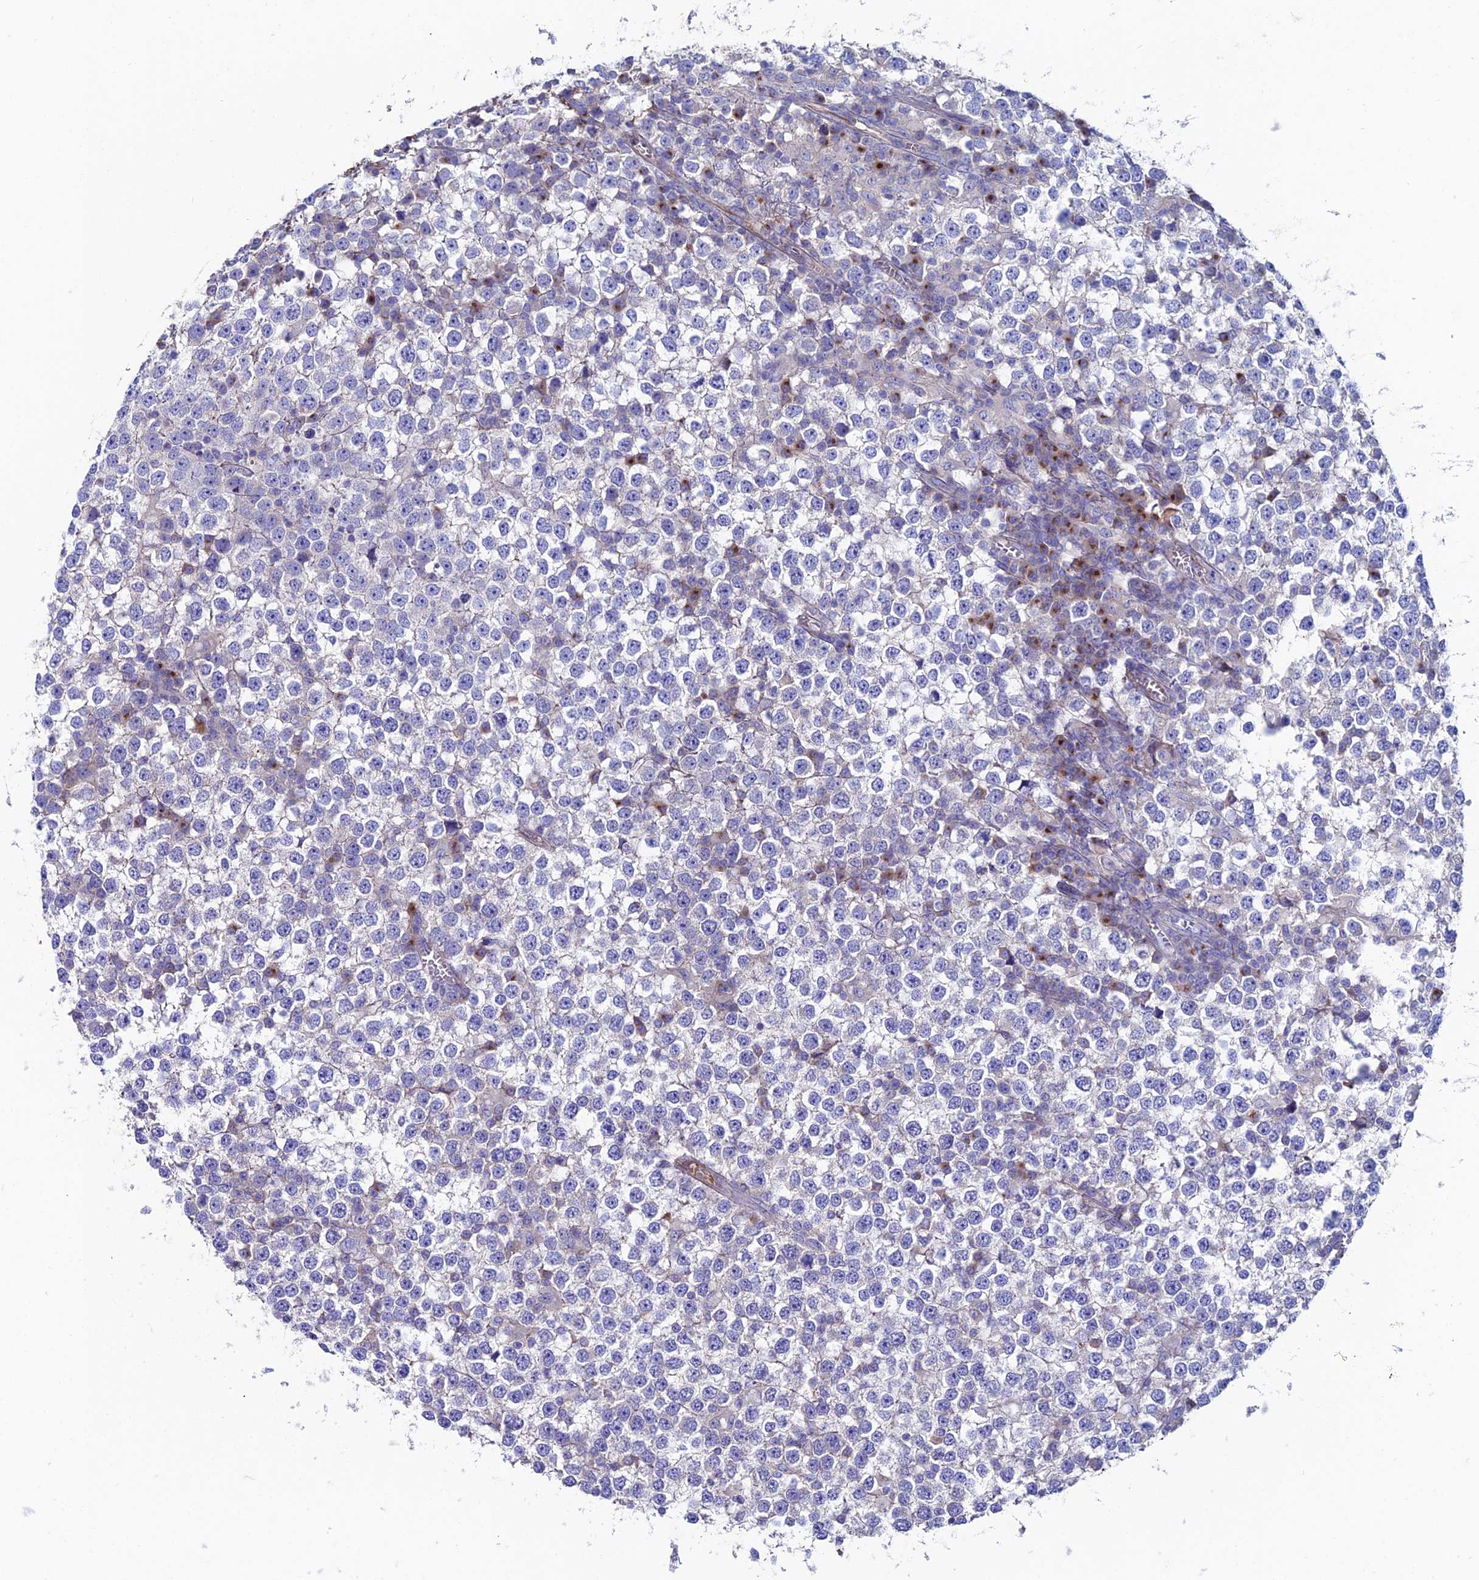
{"staining": {"intensity": "negative", "quantity": "none", "location": "none"}, "tissue": "testis cancer", "cell_type": "Tumor cells", "image_type": "cancer", "snomed": [{"axis": "morphology", "description": "Seminoma, NOS"}, {"axis": "topography", "description": "Testis"}], "caption": "Immunohistochemistry (IHC) histopathology image of neoplastic tissue: testis cancer stained with DAB (3,3'-diaminobenzidine) shows no significant protein staining in tumor cells.", "gene": "SLC25A16", "patient": {"sex": "male", "age": 65}}